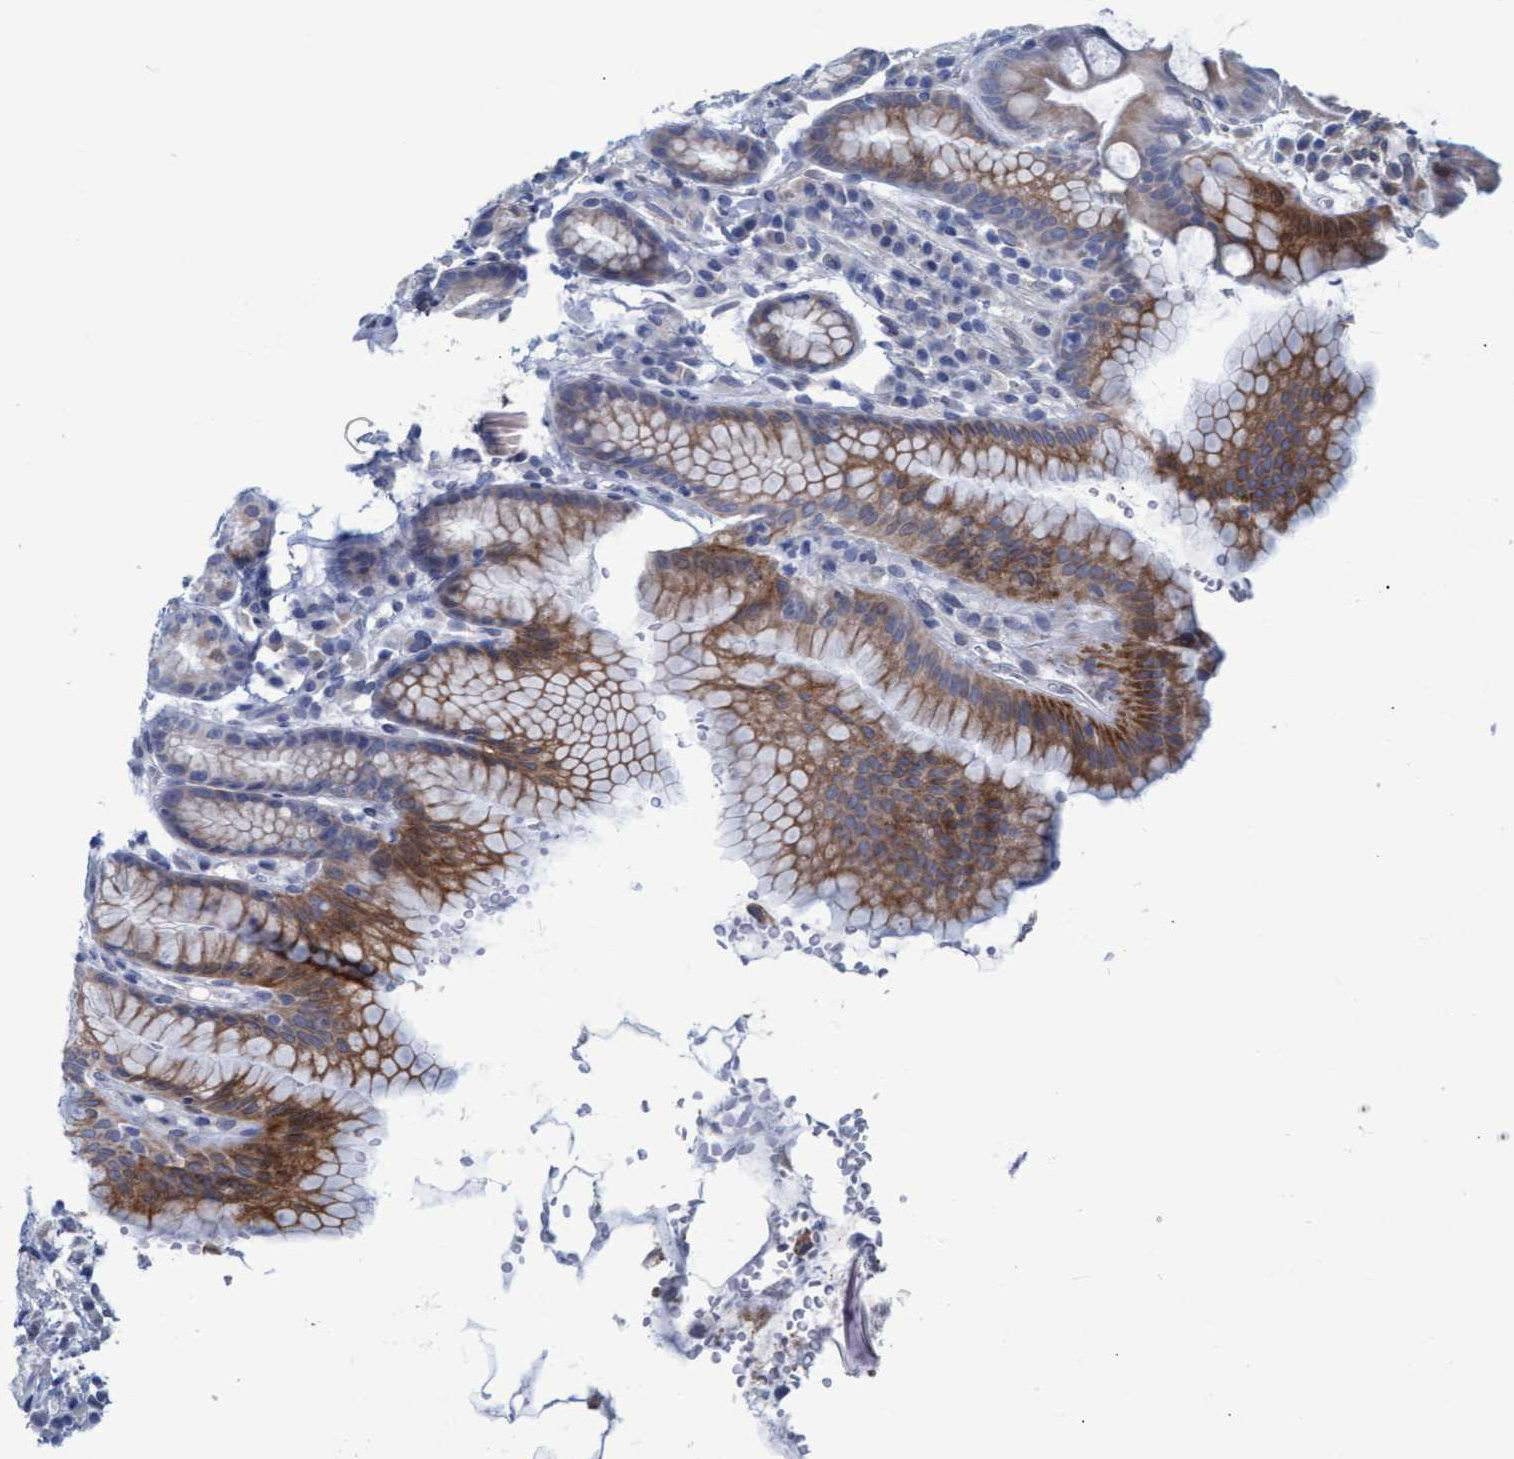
{"staining": {"intensity": "moderate", "quantity": "<25%", "location": "cytoplasmic/membranous"}, "tissue": "stomach", "cell_type": "Glandular cells", "image_type": "normal", "snomed": [{"axis": "morphology", "description": "Normal tissue, NOS"}, {"axis": "topography", "description": "Stomach, lower"}], "caption": "Protein analysis of benign stomach displays moderate cytoplasmic/membranous staining in approximately <25% of glandular cells.", "gene": "SSTR3", "patient": {"sex": "male", "age": 52}}